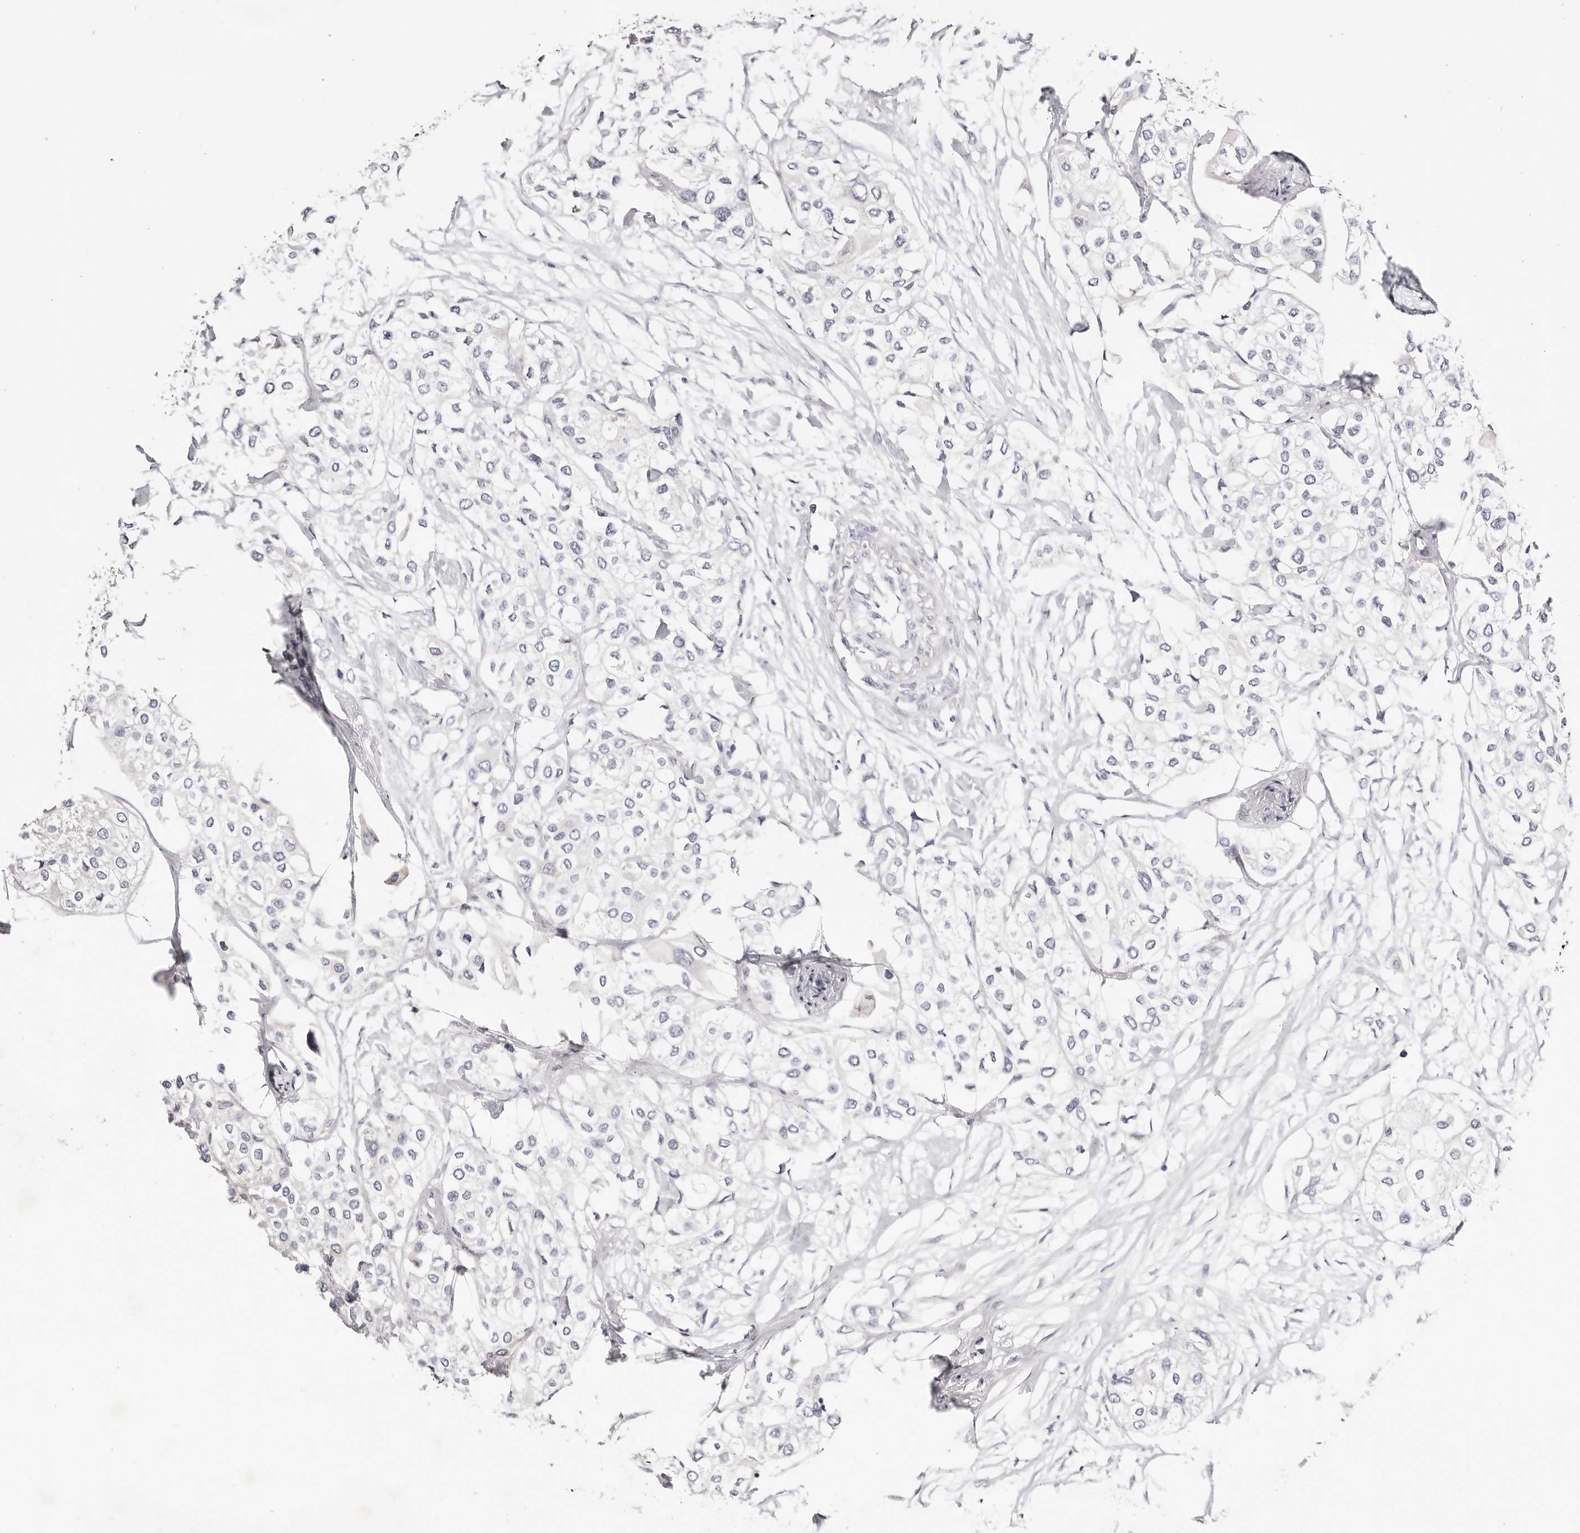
{"staining": {"intensity": "negative", "quantity": "none", "location": "none"}, "tissue": "urothelial cancer", "cell_type": "Tumor cells", "image_type": "cancer", "snomed": [{"axis": "morphology", "description": "Urothelial carcinoma, High grade"}, {"axis": "topography", "description": "Urinary bladder"}], "caption": "Immunohistochemistry micrograph of neoplastic tissue: urothelial cancer stained with DAB (3,3'-diaminobenzidine) exhibits no significant protein staining in tumor cells.", "gene": "DNASE1", "patient": {"sex": "male", "age": 64}}